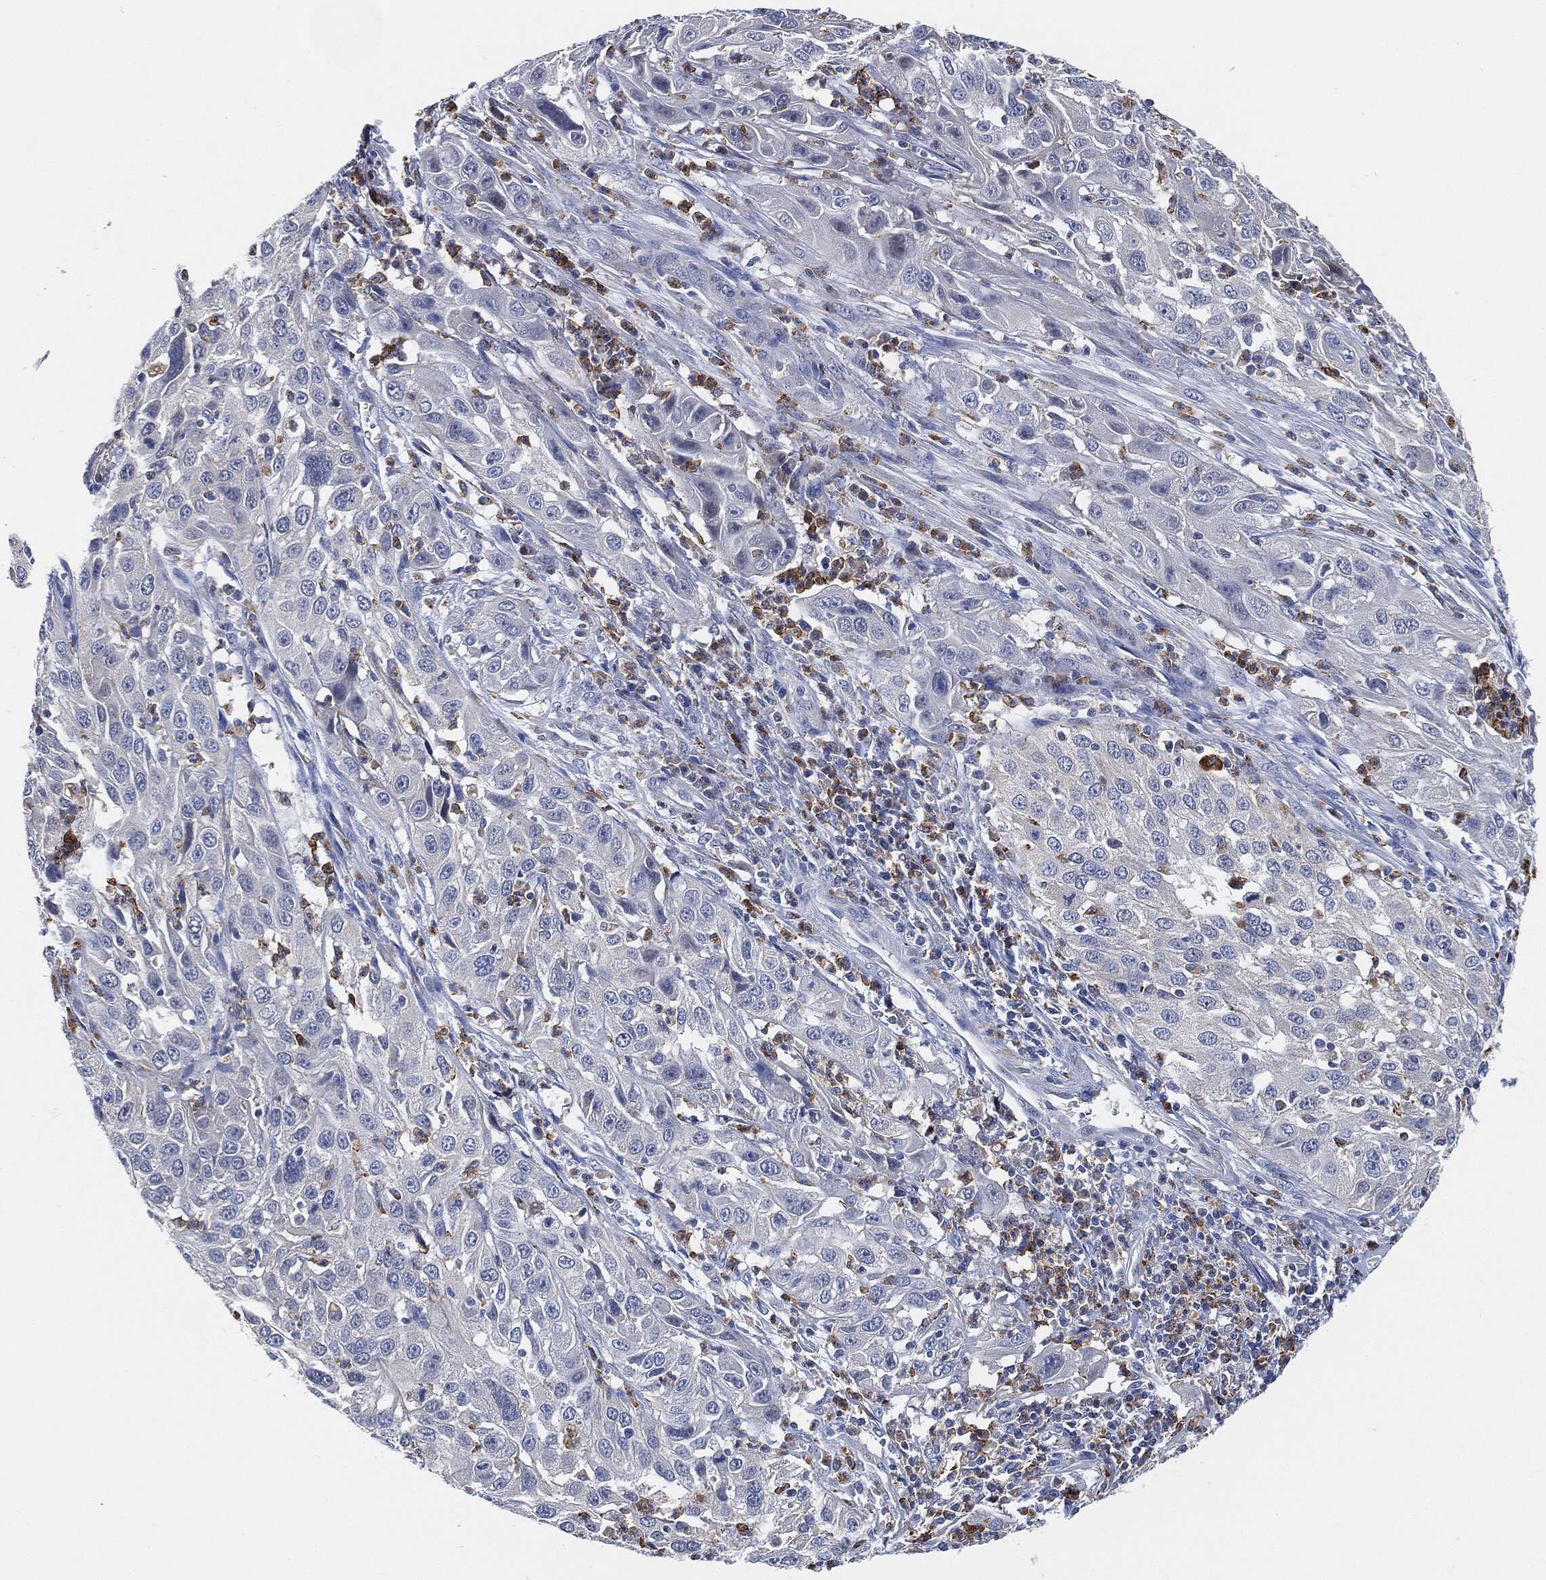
{"staining": {"intensity": "negative", "quantity": "none", "location": "none"}, "tissue": "cervical cancer", "cell_type": "Tumor cells", "image_type": "cancer", "snomed": [{"axis": "morphology", "description": "Squamous cell carcinoma, NOS"}, {"axis": "topography", "description": "Cervix"}], "caption": "The IHC photomicrograph has no significant expression in tumor cells of cervical cancer tissue.", "gene": "VSIG4", "patient": {"sex": "female", "age": 32}}